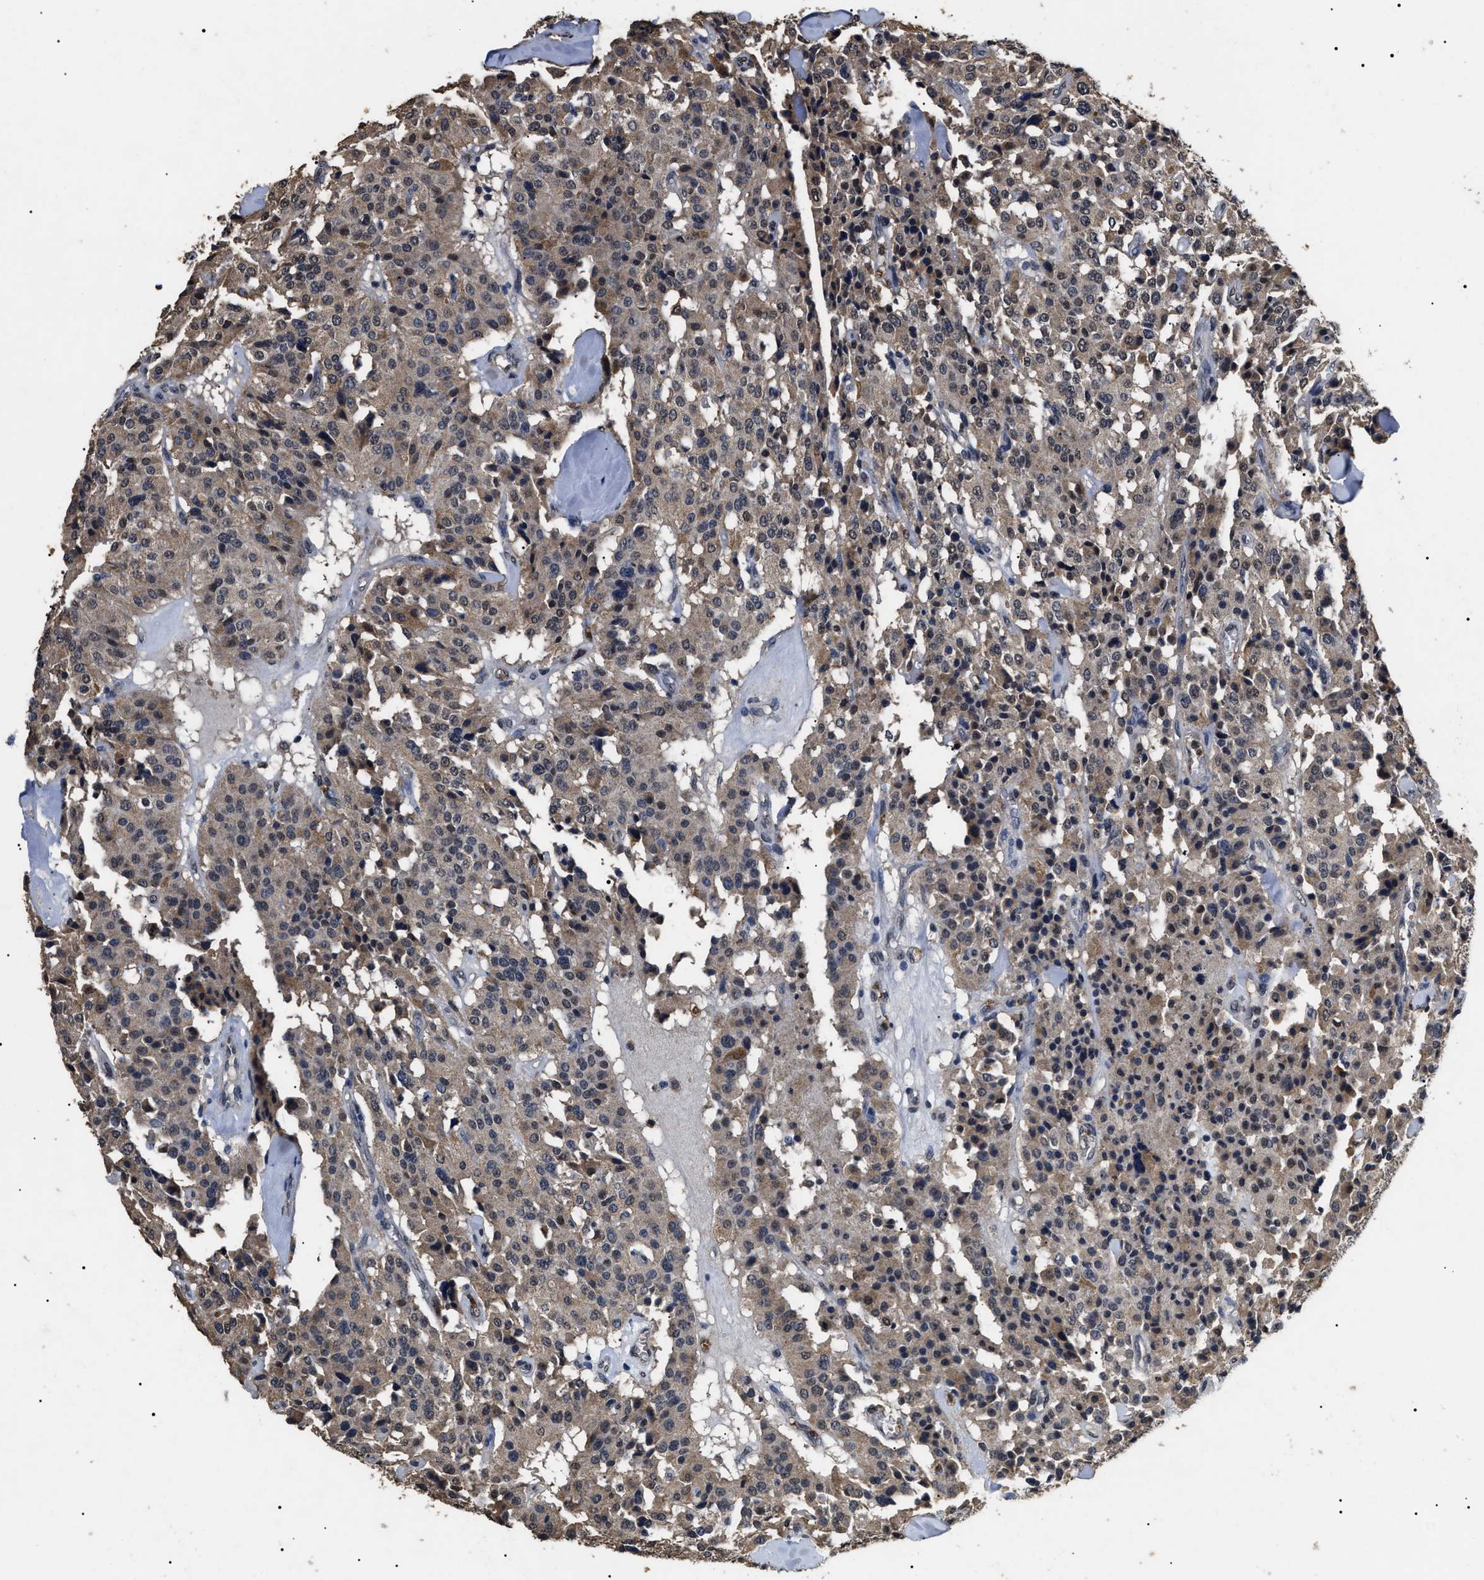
{"staining": {"intensity": "weak", "quantity": "25%-75%", "location": "cytoplasmic/membranous,nuclear"}, "tissue": "carcinoid", "cell_type": "Tumor cells", "image_type": "cancer", "snomed": [{"axis": "morphology", "description": "Carcinoid, malignant, NOS"}, {"axis": "topography", "description": "Lung"}], "caption": "DAB (3,3'-diaminobenzidine) immunohistochemical staining of human carcinoid shows weak cytoplasmic/membranous and nuclear protein staining in approximately 25%-75% of tumor cells. The staining is performed using DAB brown chromogen to label protein expression. The nuclei are counter-stained blue using hematoxylin.", "gene": "ANP32E", "patient": {"sex": "male", "age": 30}}